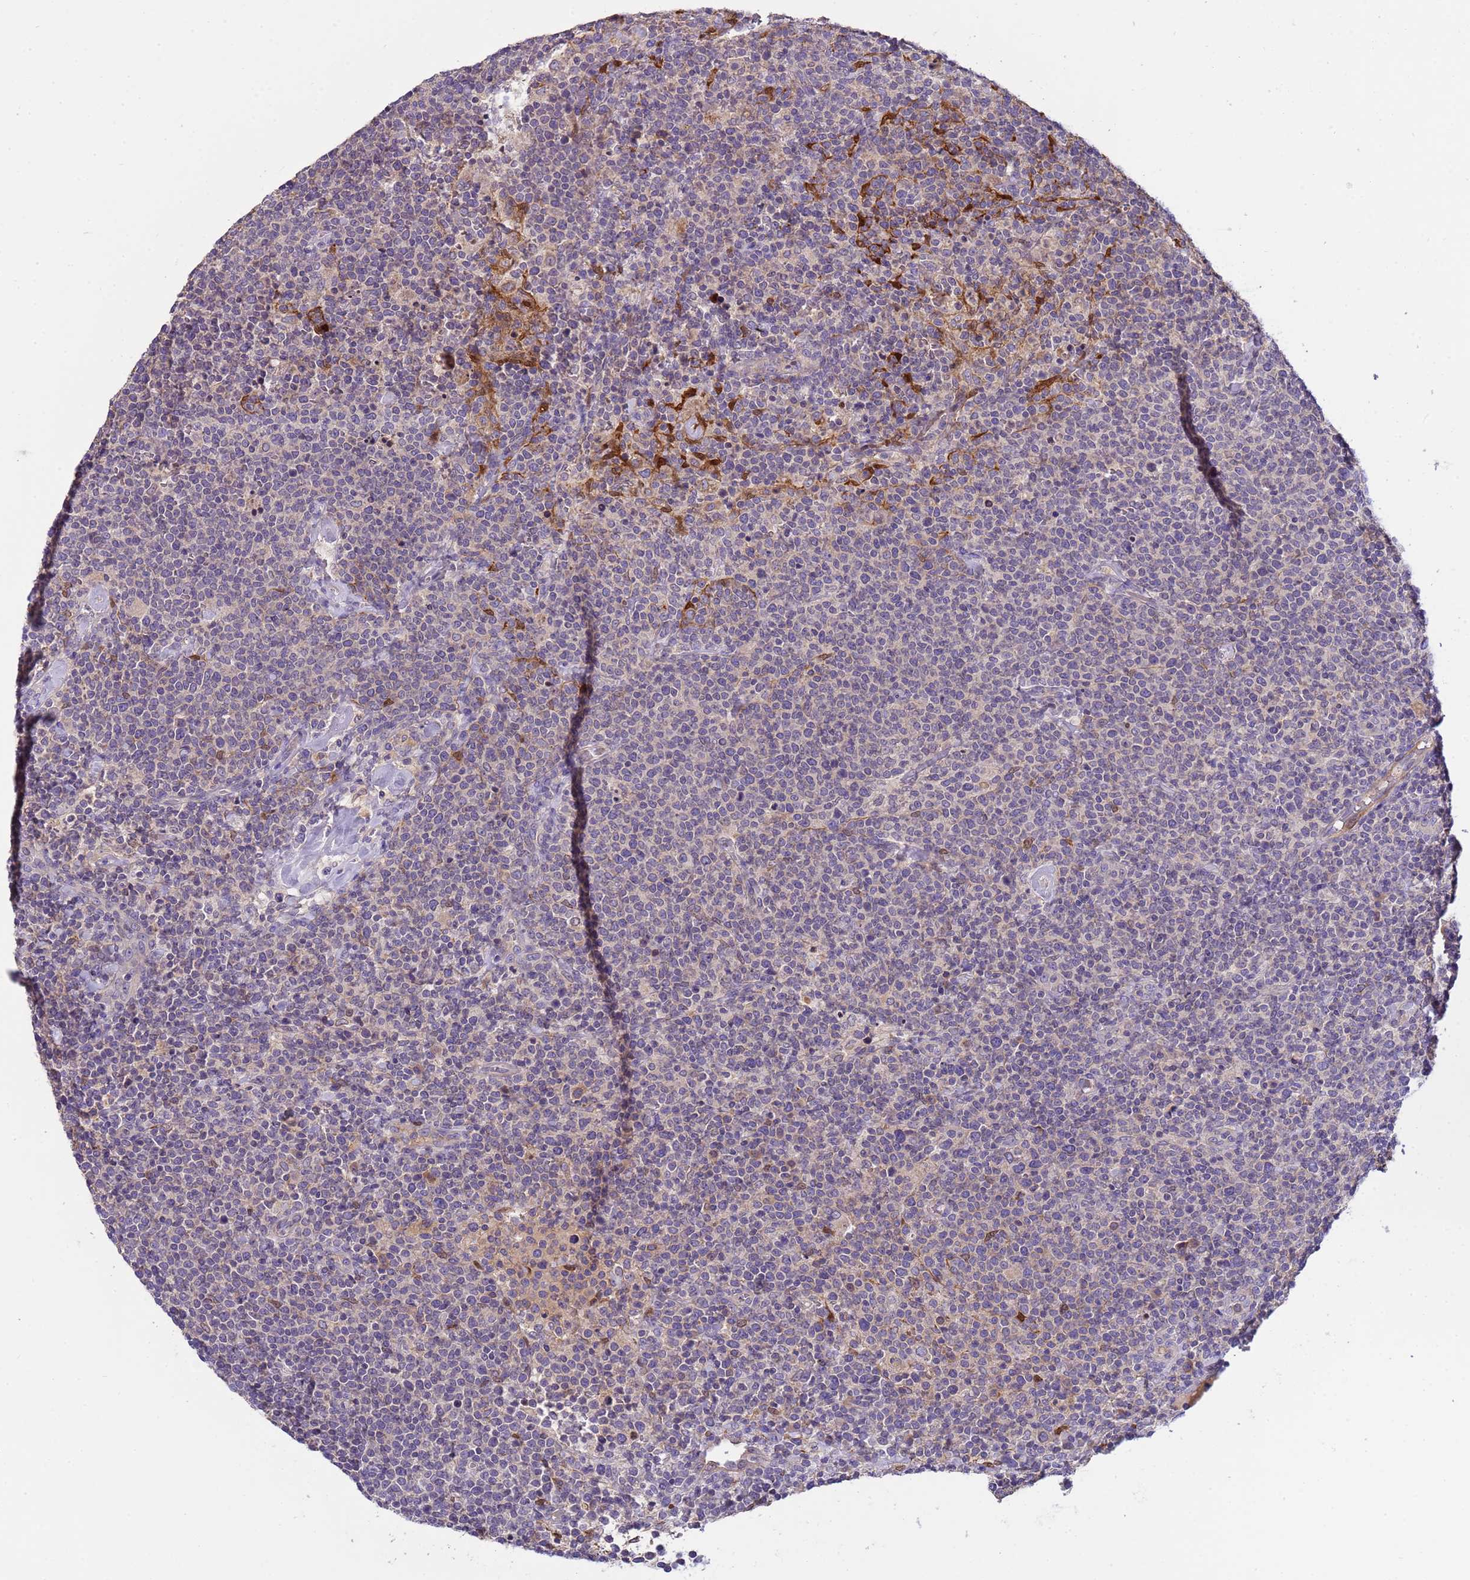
{"staining": {"intensity": "negative", "quantity": "none", "location": "none"}, "tissue": "lymphoma", "cell_type": "Tumor cells", "image_type": "cancer", "snomed": [{"axis": "morphology", "description": "Malignant lymphoma, non-Hodgkin's type, High grade"}, {"axis": "topography", "description": "Lymph node"}], "caption": "This micrograph is of malignant lymphoma, non-Hodgkin's type (high-grade) stained with immunohistochemistry (IHC) to label a protein in brown with the nuclei are counter-stained blue. There is no expression in tumor cells.", "gene": "PLCXD3", "patient": {"sex": "male", "age": 61}}